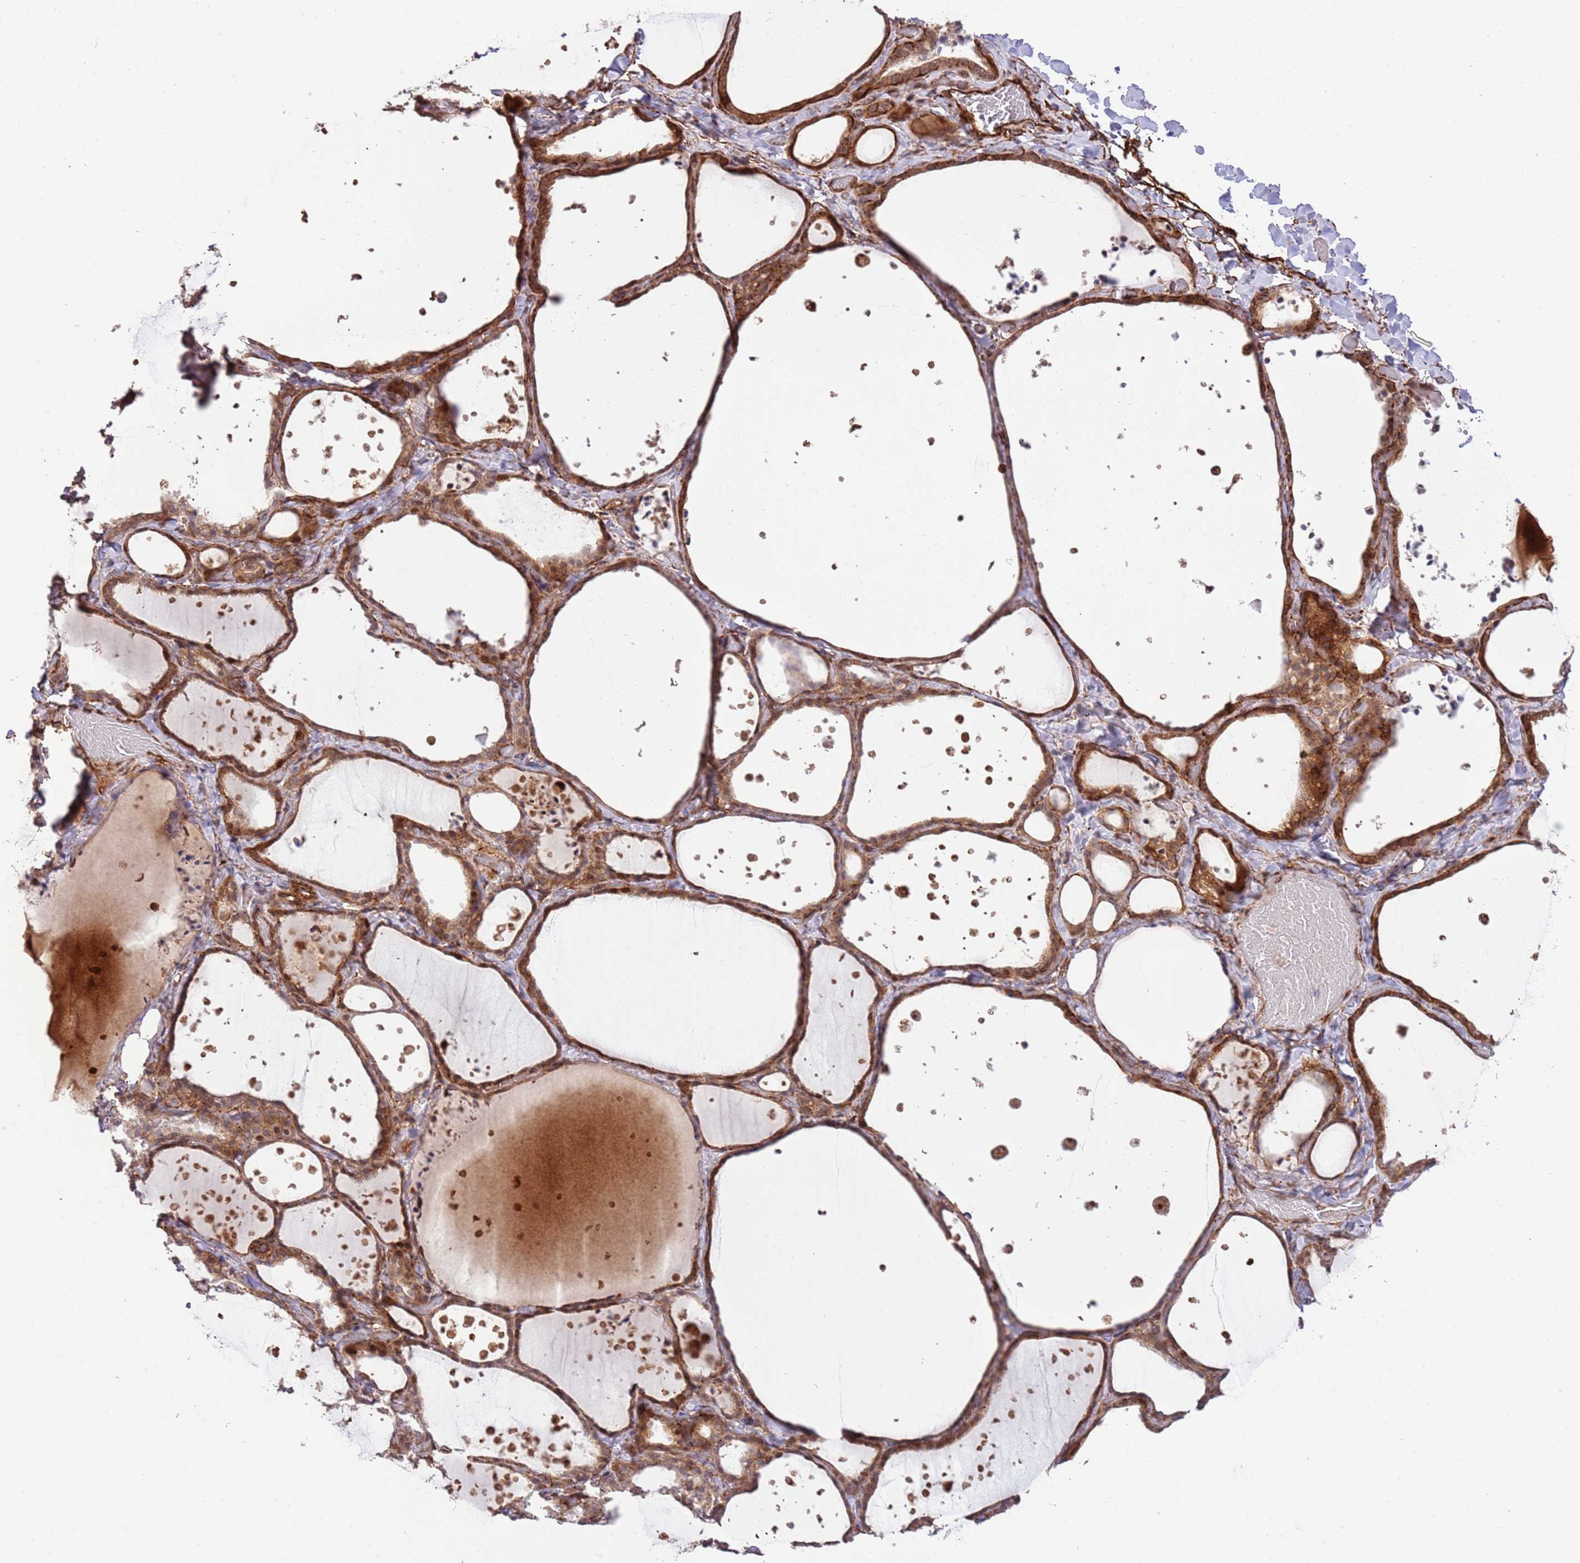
{"staining": {"intensity": "moderate", "quantity": ">75%", "location": "cytoplasmic/membranous,nuclear"}, "tissue": "thyroid gland", "cell_type": "Glandular cells", "image_type": "normal", "snomed": [{"axis": "morphology", "description": "Normal tissue, NOS"}, {"axis": "topography", "description": "Thyroid gland"}], "caption": "The photomicrograph reveals immunohistochemical staining of normal thyroid gland. There is moderate cytoplasmic/membranous,nuclear staining is seen in about >75% of glandular cells. Nuclei are stained in blue.", "gene": "NEK3", "patient": {"sex": "female", "age": 44}}